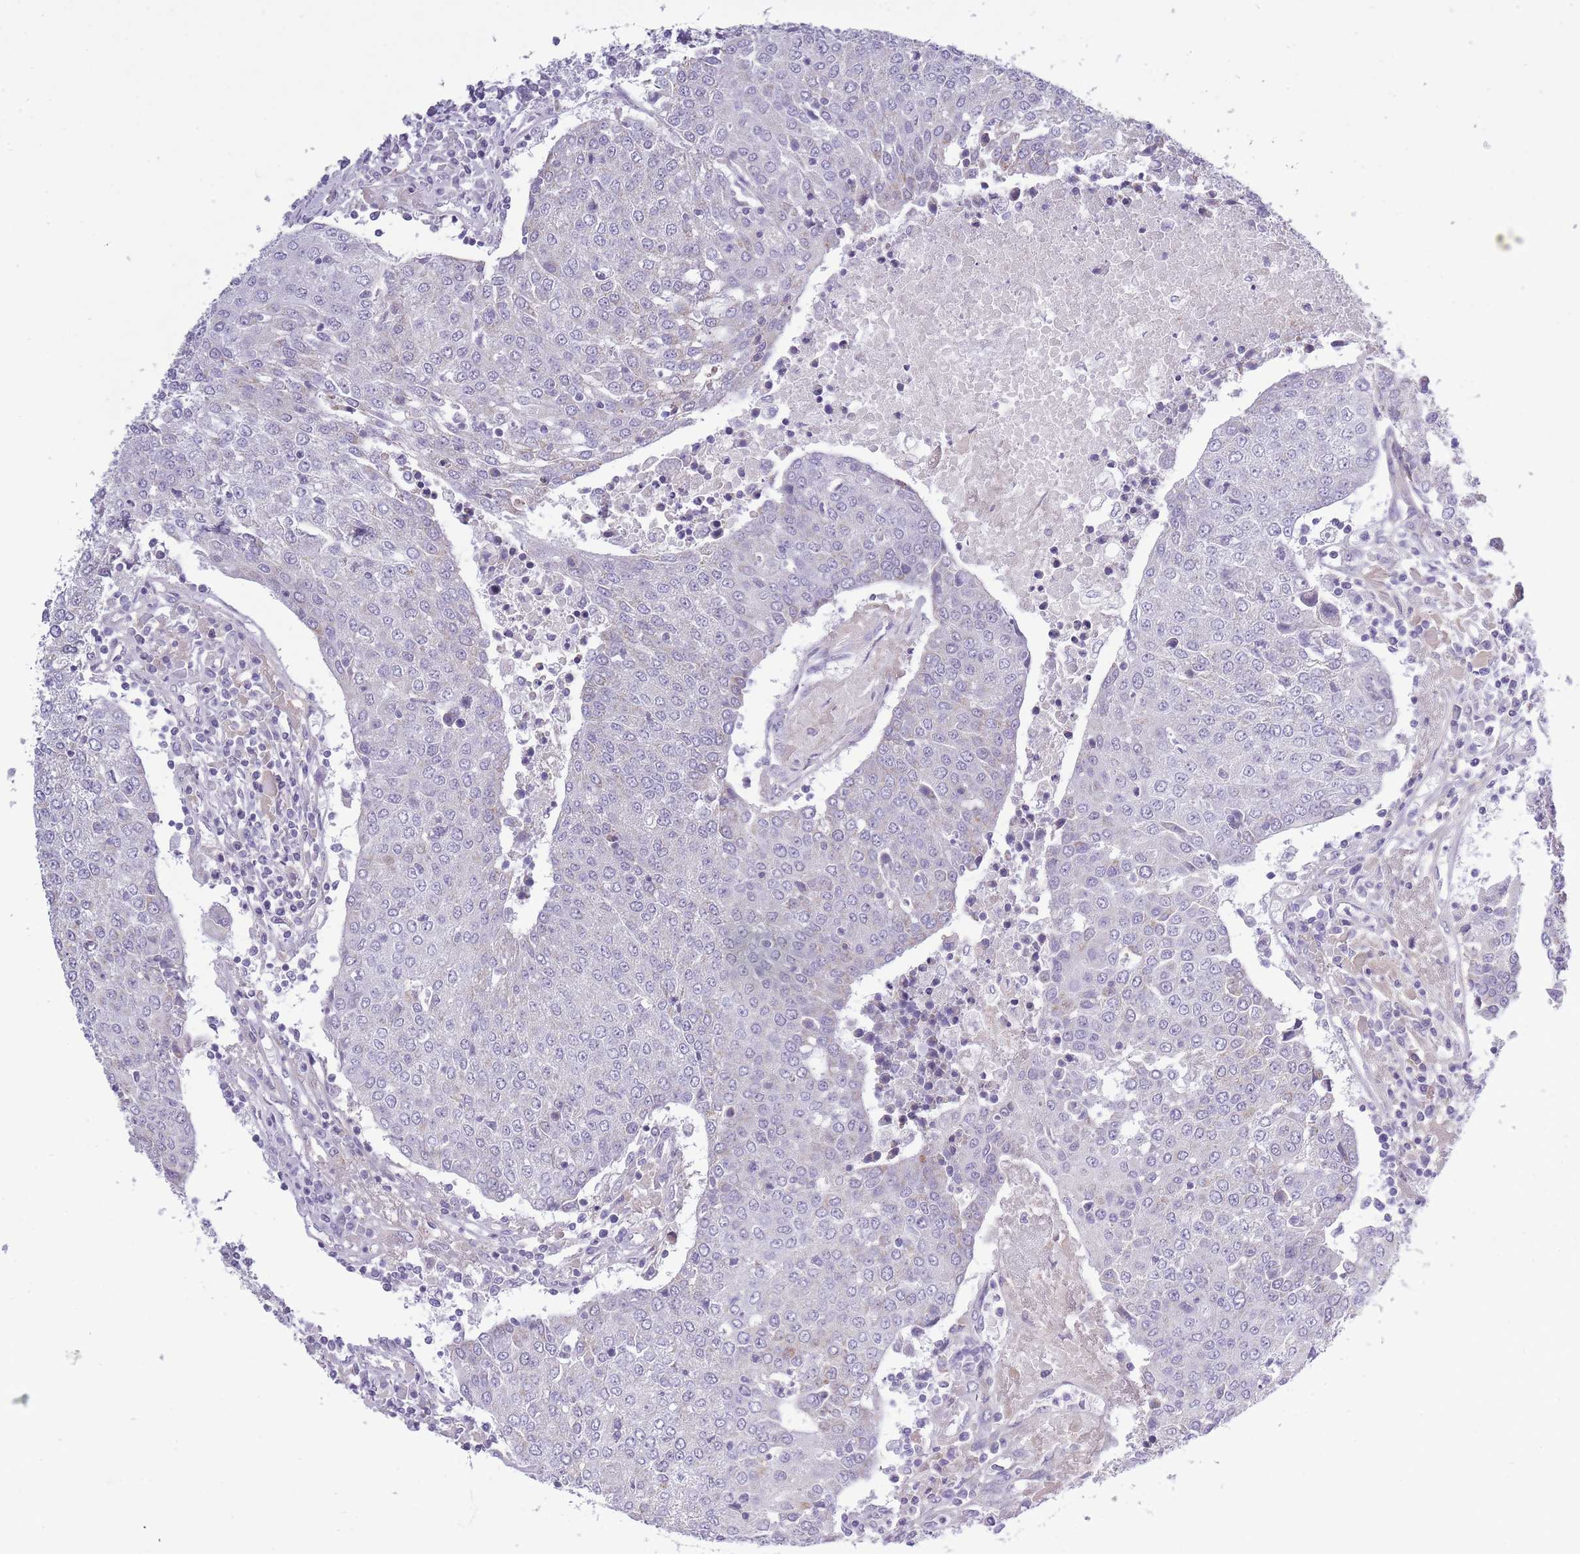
{"staining": {"intensity": "negative", "quantity": "none", "location": "none"}, "tissue": "urothelial cancer", "cell_type": "Tumor cells", "image_type": "cancer", "snomed": [{"axis": "morphology", "description": "Urothelial carcinoma, High grade"}, {"axis": "topography", "description": "Urinary bladder"}], "caption": "There is no significant positivity in tumor cells of urothelial cancer.", "gene": "ZBTB24", "patient": {"sex": "female", "age": 85}}